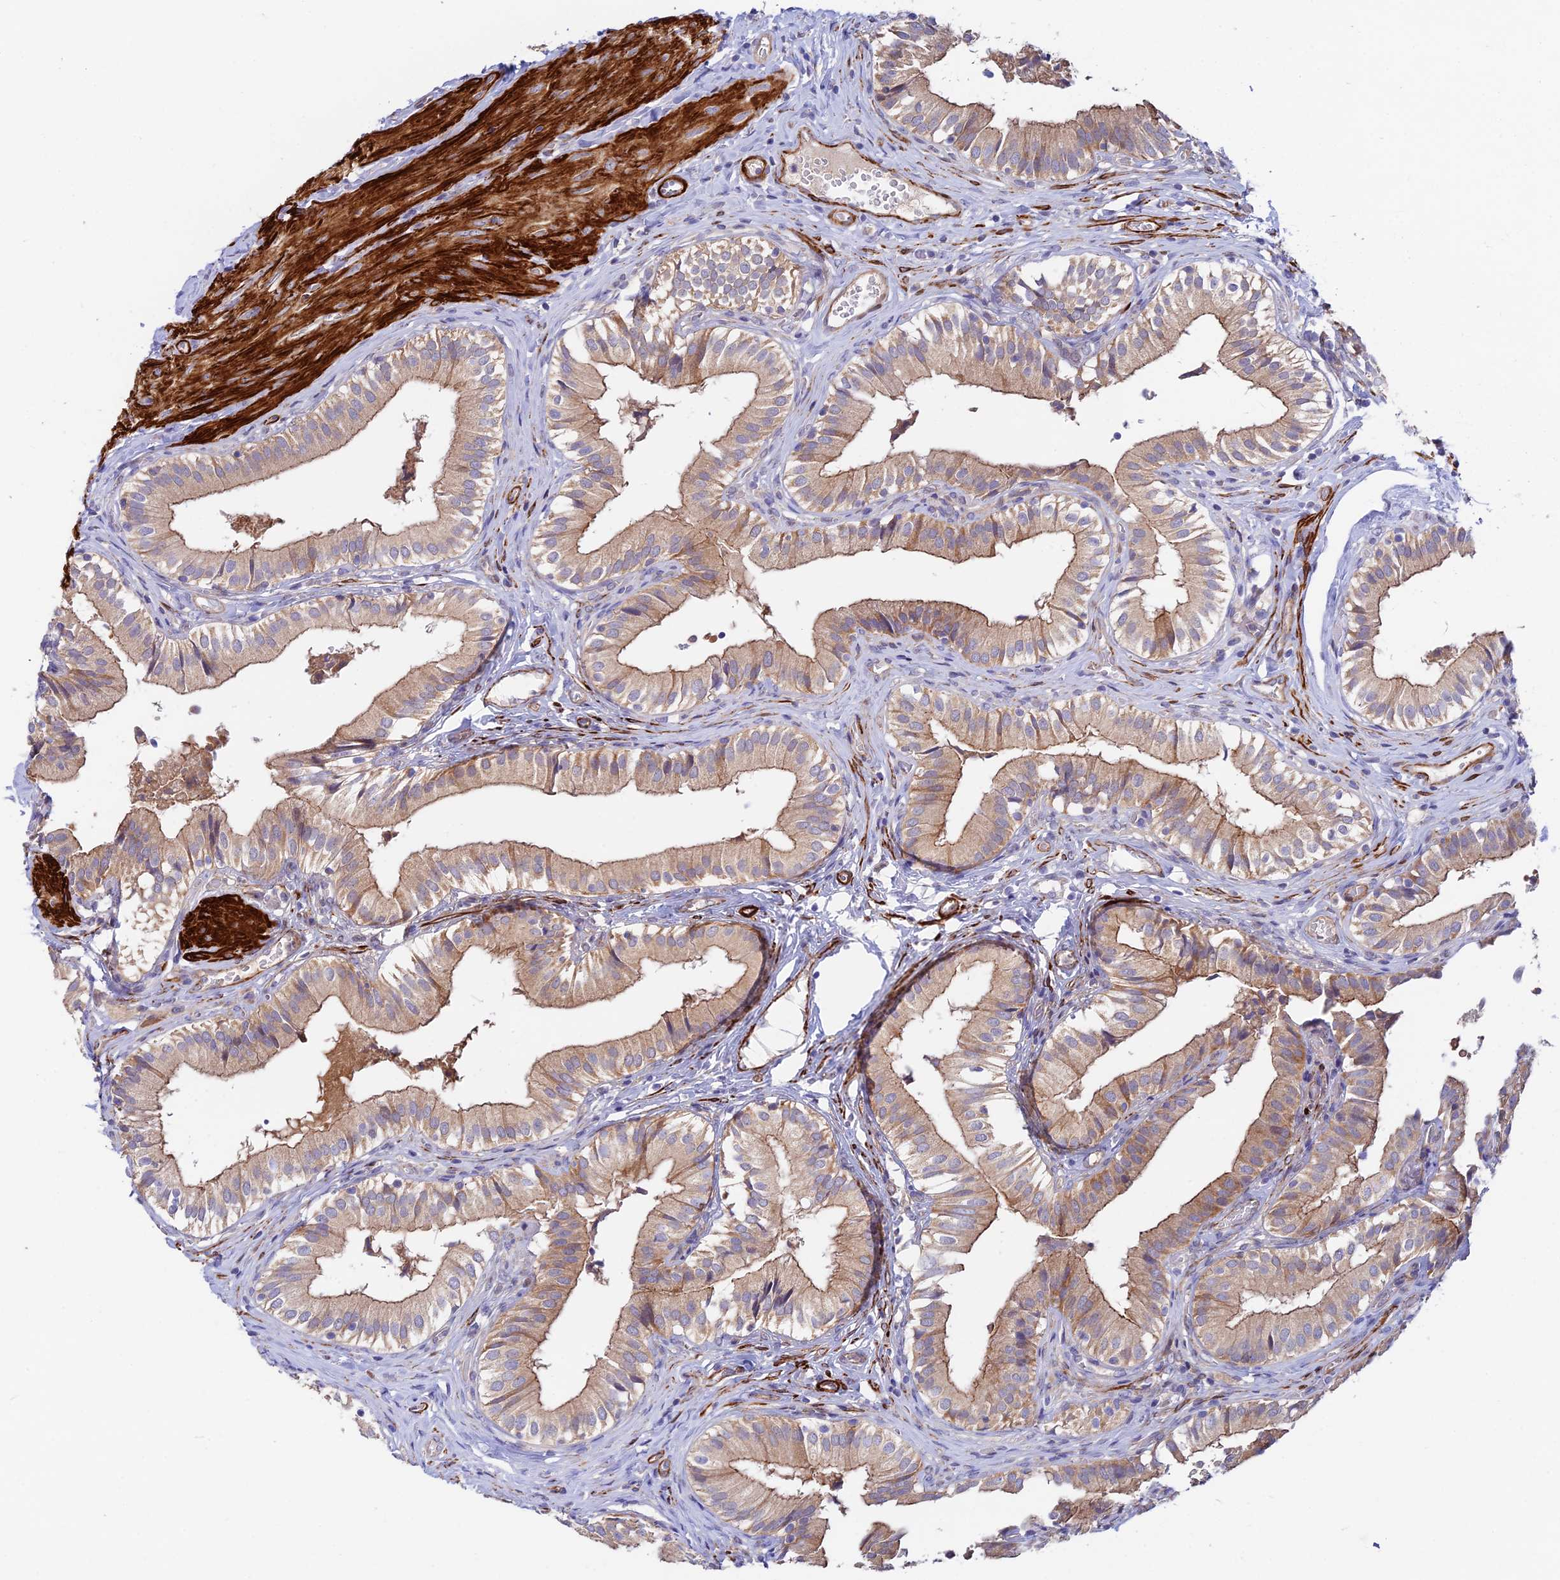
{"staining": {"intensity": "moderate", "quantity": ">75%", "location": "cytoplasmic/membranous"}, "tissue": "gallbladder", "cell_type": "Glandular cells", "image_type": "normal", "snomed": [{"axis": "morphology", "description": "Normal tissue, NOS"}, {"axis": "topography", "description": "Gallbladder"}], "caption": "Brown immunohistochemical staining in benign human gallbladder shows moderate cytoplasmic/membranous expression in about >75% of glandular cells. (Stains: DAB (3,3'-diaminobenzidine) in brown, nuclei in blue, Microscopy: brightfield microscopy at high magnification).", "gene": "ANKRD50", "patient": {"sex": "female", "age": 47}}